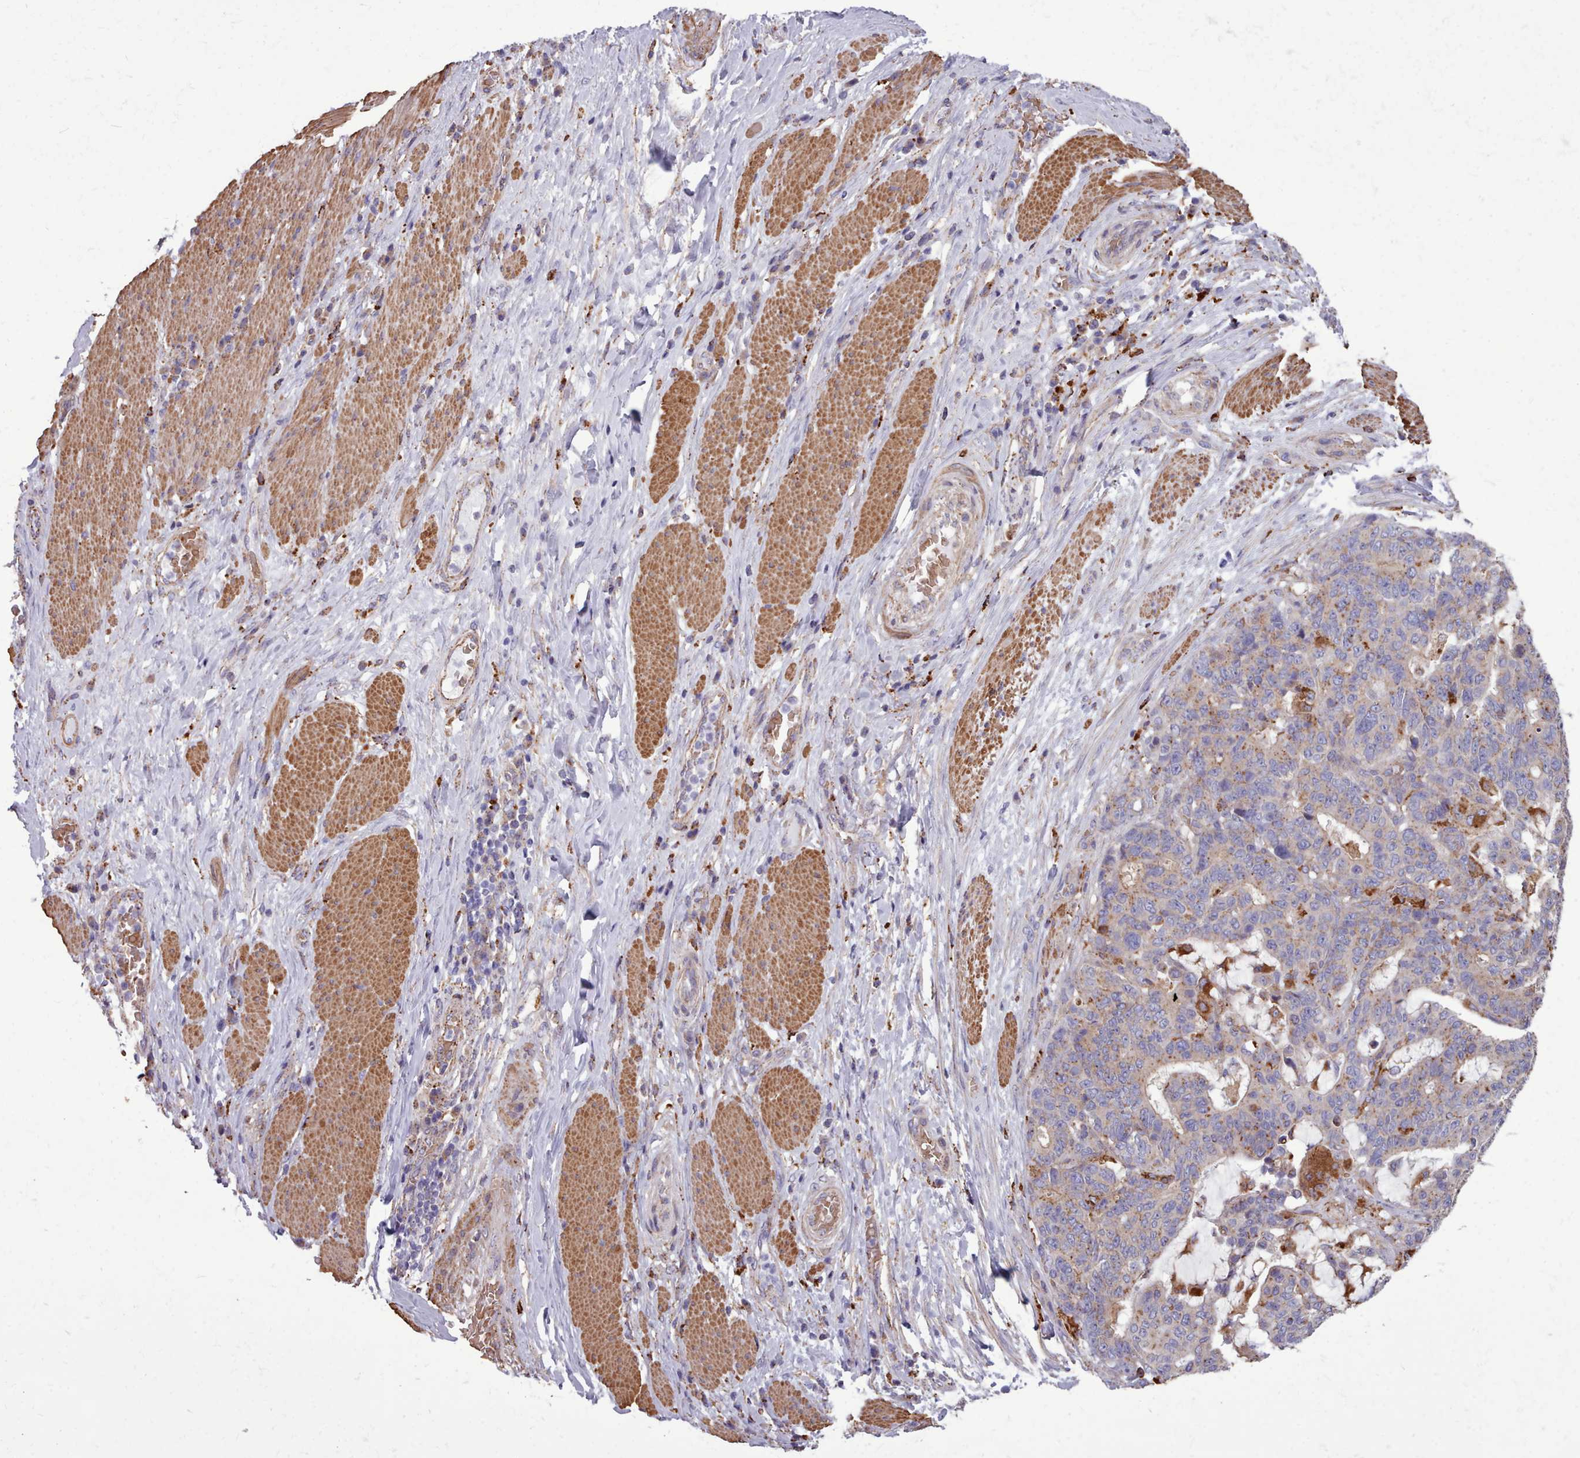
{"staining": {"intensity": "weak", "quantity": "<25%", "location": "cytoplasmic/membranous"}, "tissue": "stomach cancer", "cell_type": "Tumor cells", "image_type": "cancer", "snomed": [{"axis": "morphology", "description": "Normal tissue, NOS"}, {"axis": "morphology", "description": "Adenocarcinoma, NOS"}, {"axis": "topography", "description": "Stomach"}], "caption": "This is an immunohistochemistry (IHC) micrograph of stomach cancer (adenocarcinoma). There is no expression in tumor cells.", "gene": "PACSIN3", "patient": {"sex": "female", "age": 64}}